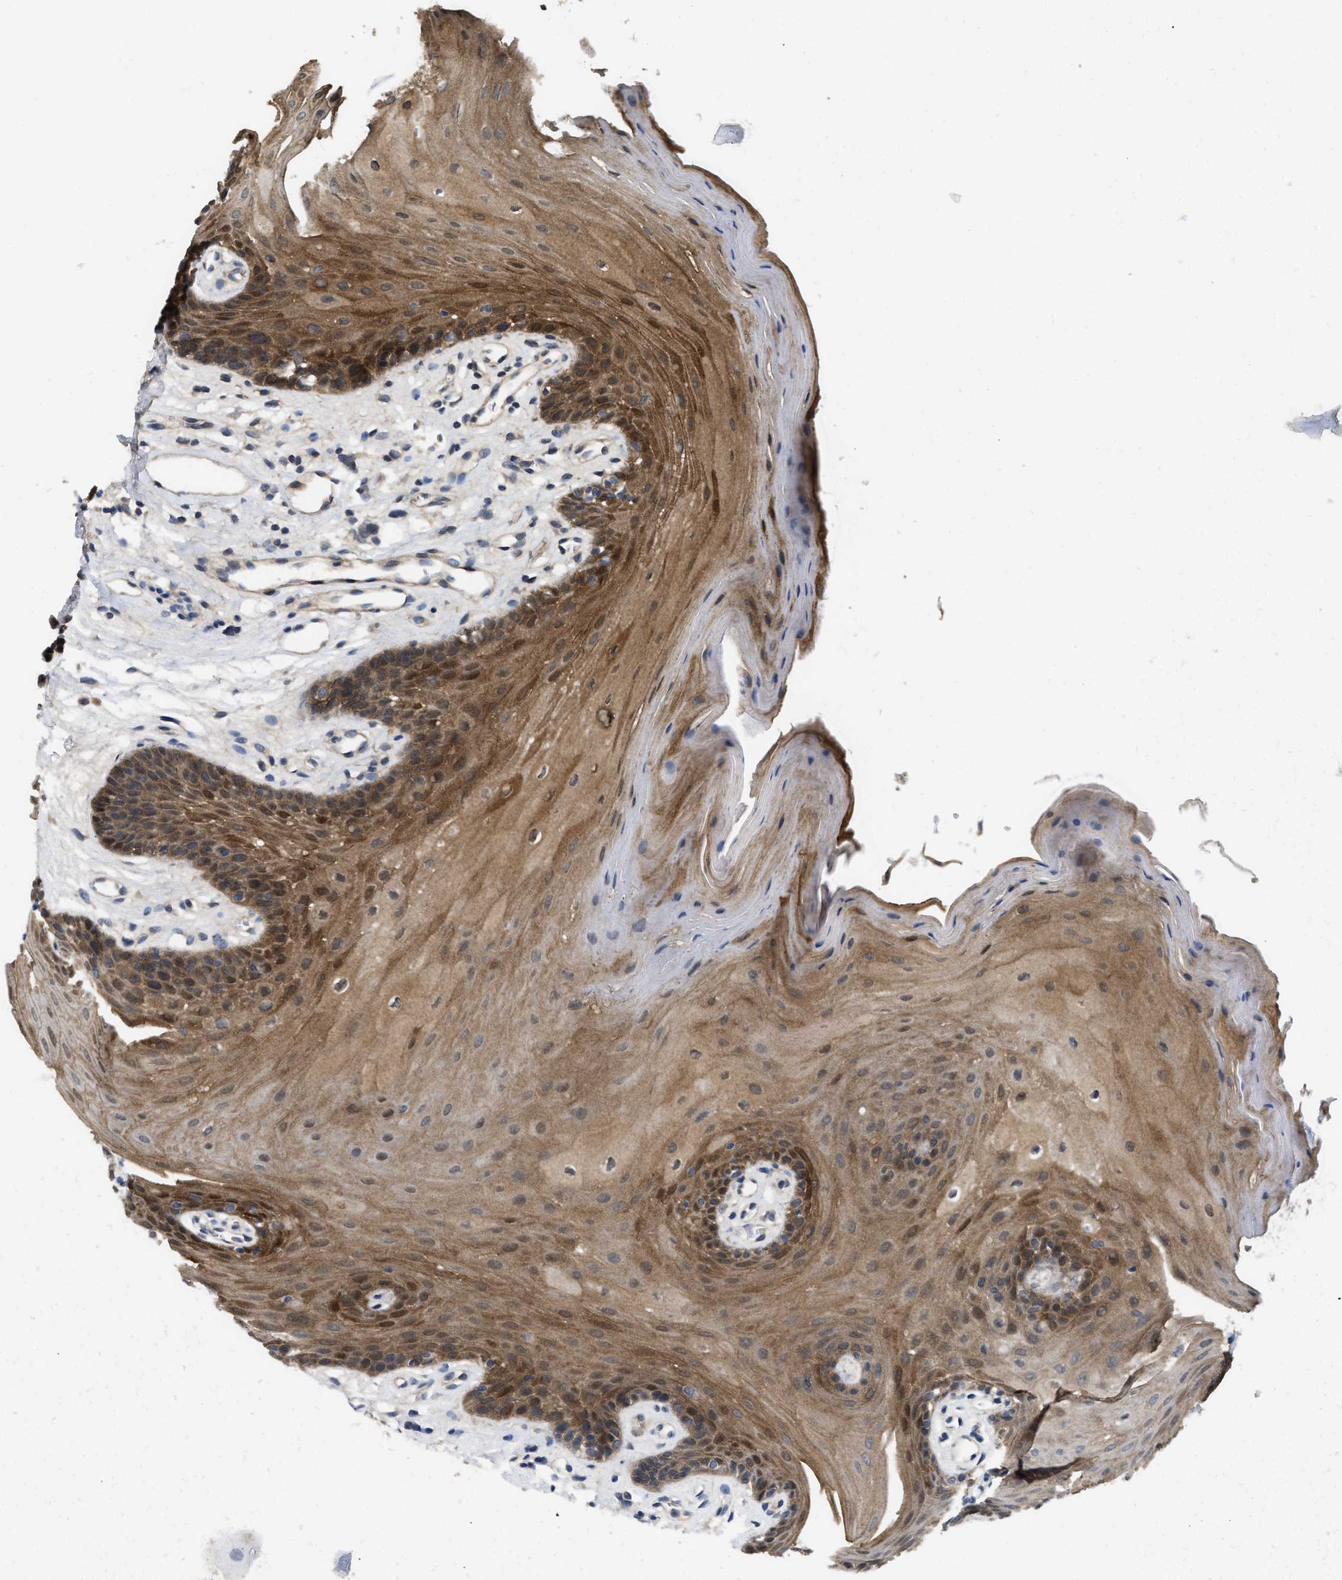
{"staining": {"intensity": "strong", "quantity": ">75%", "location": "cytoplasmic/membranous,nuclear"}, "tissue": "oral mucosa", "cell_type": "Squamous epithelial cells", "image_type": "normal", "snomed": [{"axis": "morphology", "description": "Normal tissue, NOS"}, {"axis": "morphology", "description": "Squamous cell carcinoma, NOS"}, {"axis": "topography", "description": "Oral tissue"}, {"axis": "topography", "description": "Head-Neck"}], "caption": "Protein staining reveals strong cytoplasmic/membranous,nuclear positivity in about >75% of squamous epithelial cells in normal oral mucosa.", "gene": "FZD6", "patient": {"sex": "male", "age": 71}}